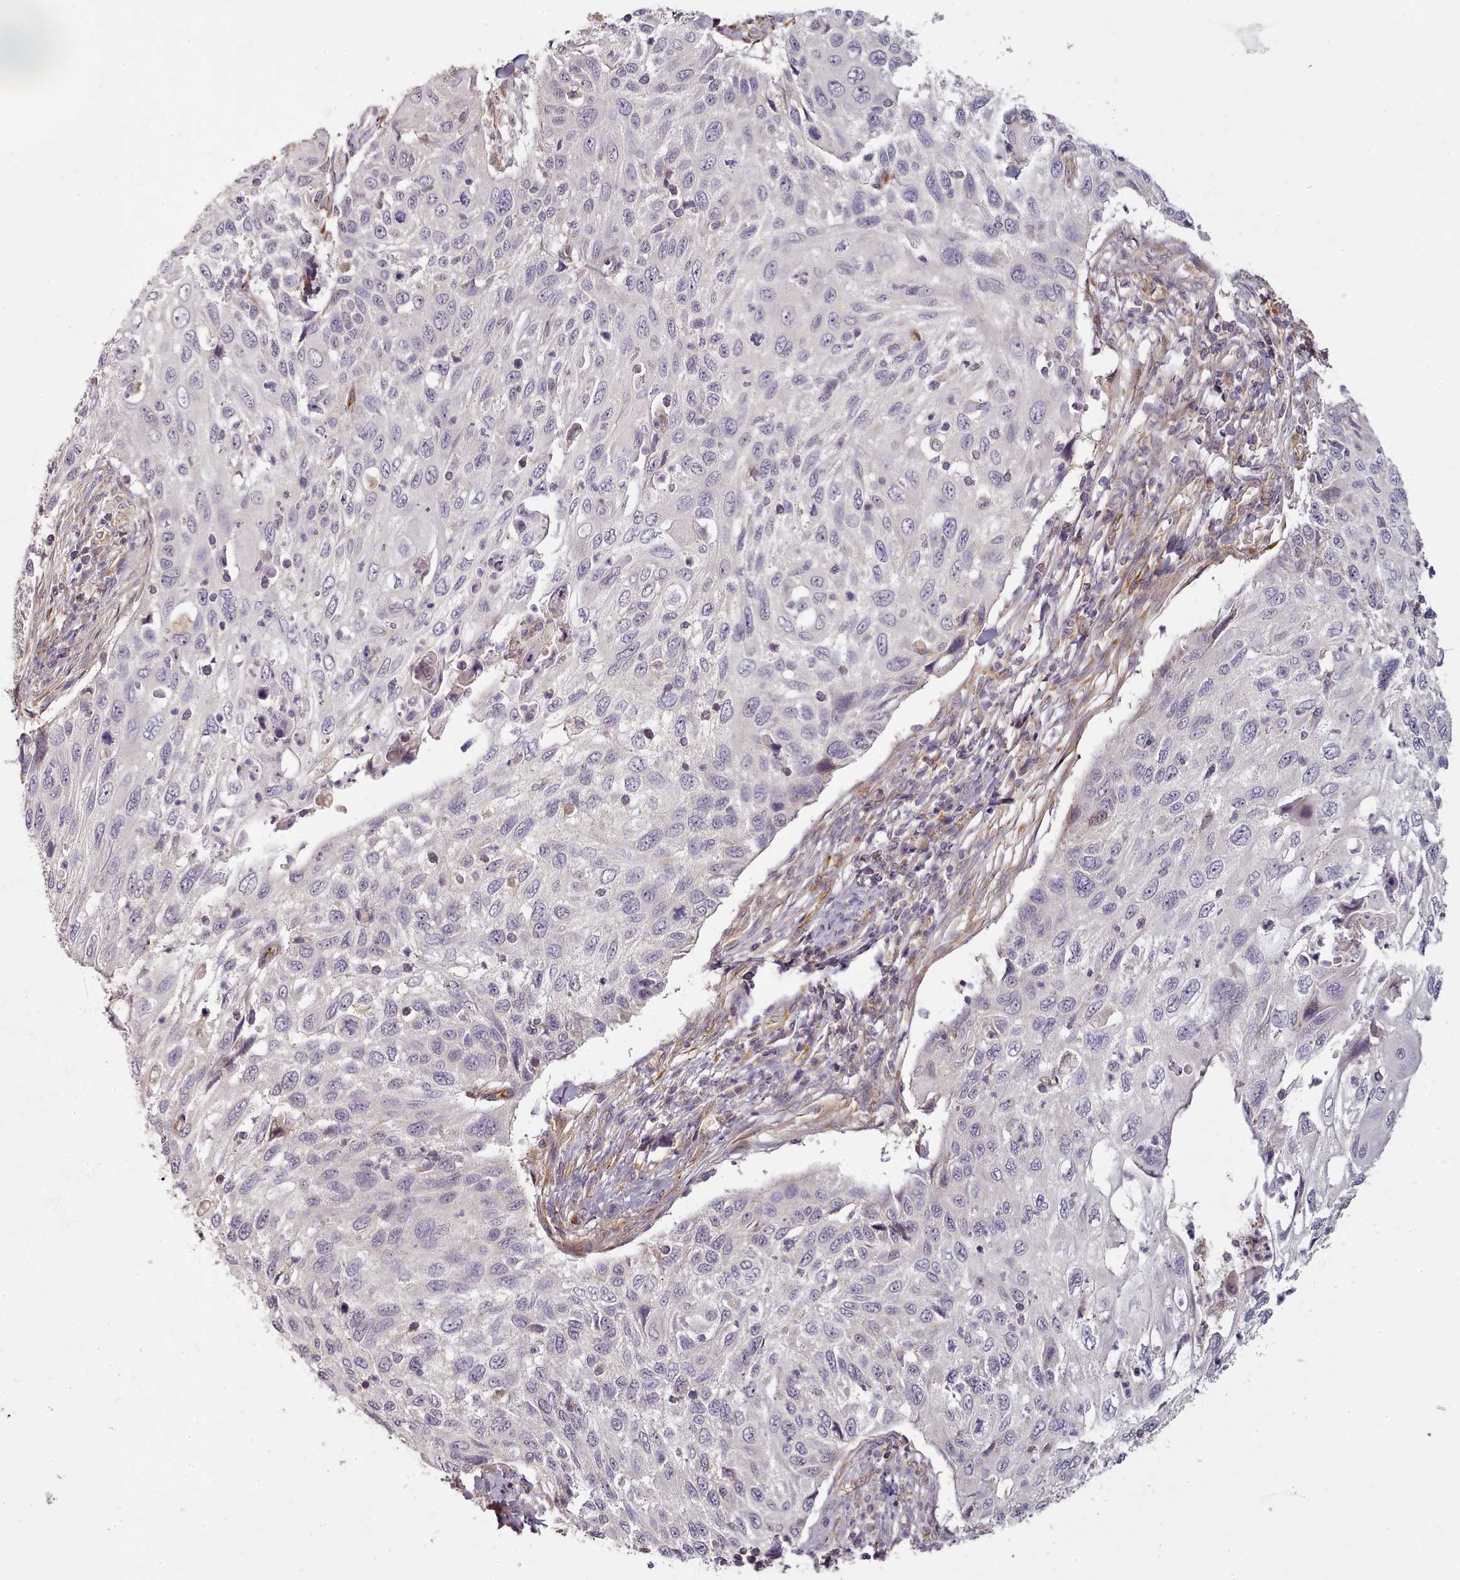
{"staining": {"intensity": "negative", "quantity": "none", "location": "none"}, "tissue": "cervical cancer", "cell_type": "Tumor cells", "image_type": "cancer", "snomed": [{"axis": "morphology", "description": "Squamous cell carcinoma, NOS"}, {"axis": "topography", "description": "Cervix"}], "caption": "Tumor cells are negative for protein expression in human cervical cancer (squamous cell carcinoma). Brightfield microscopy of IHC stained with DAB (3,3'-diaminobenzidine) (brown) and hematoxylin (blue), captured at high magnification.", "gene": "C1QTNF5", "patient": {"sex": "female", "age": 70}}